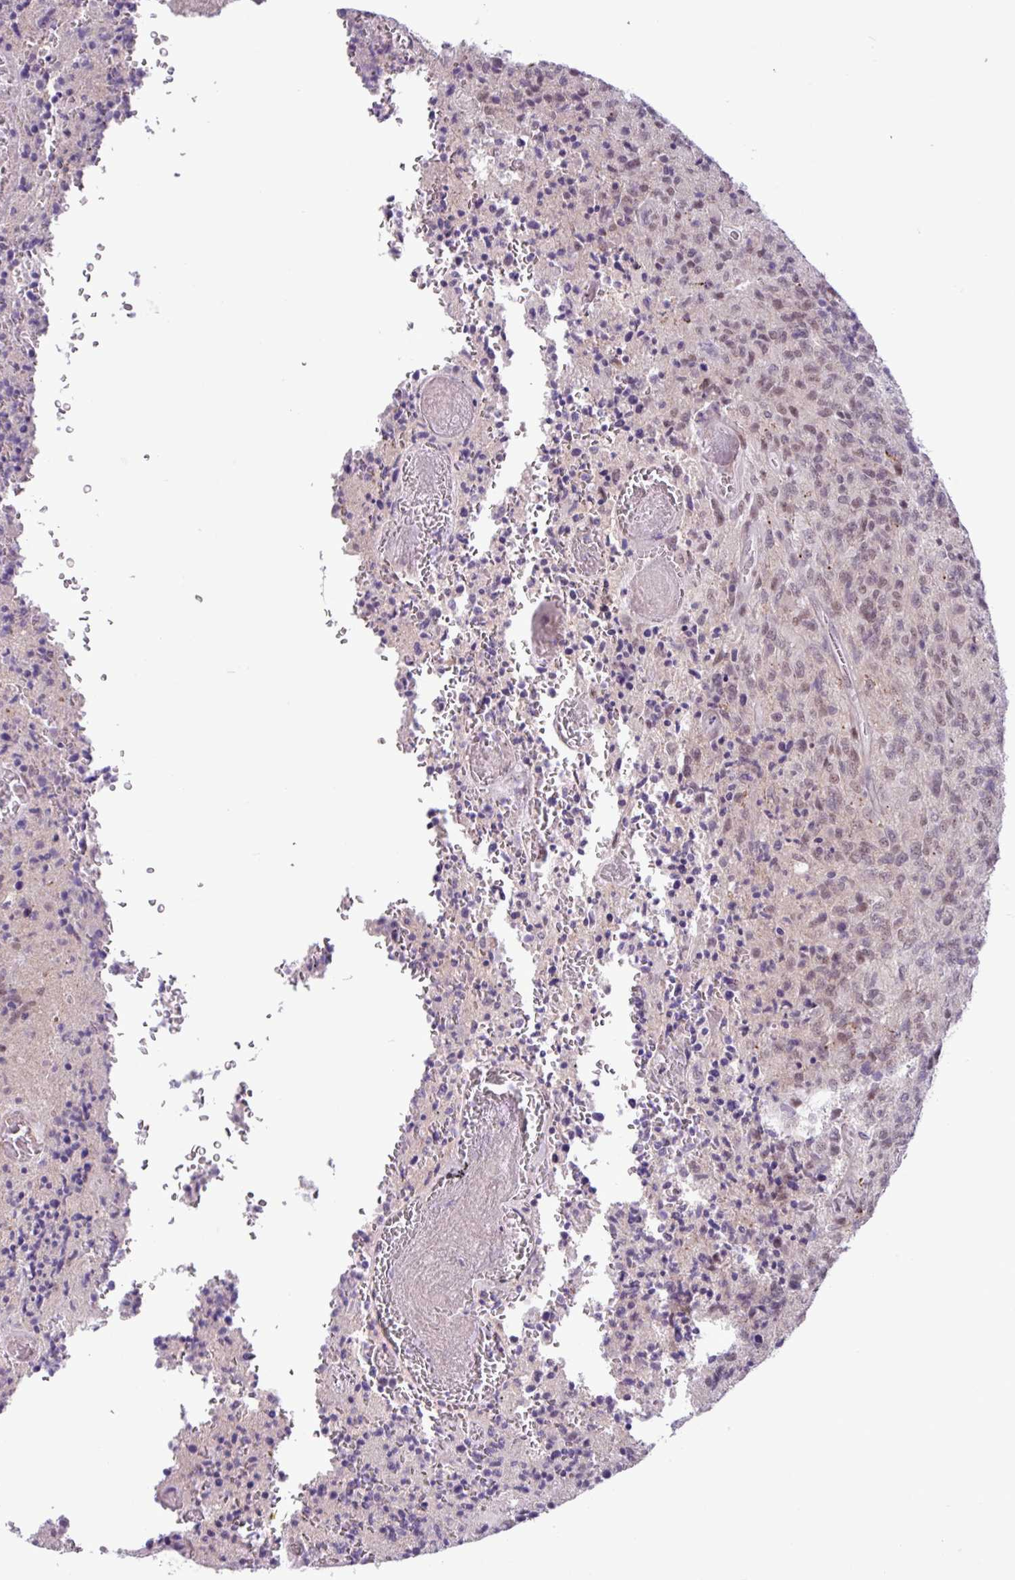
{"staining": {"intensity": "weak", "quantity": ">75%", "location": "nuclear"}, "tissue": "glioma", "cell_type": "Tumor cells", "image_type": "cancer", "snomed": [{"axis": "morphology", "description": "Glioma, malignant, High grade"}, {"axis": "topography", "description": "Brain"}], "caption": "A high-resolution photomicrograph shows immunohistochemistry (IHC) staining of malignant glioma (high-grade), which reveals weak nuclear positivity in approximately >75% of tumor cells.", "gene": "NOTCH2", "patient": {"sex": "male", "age": 36}}